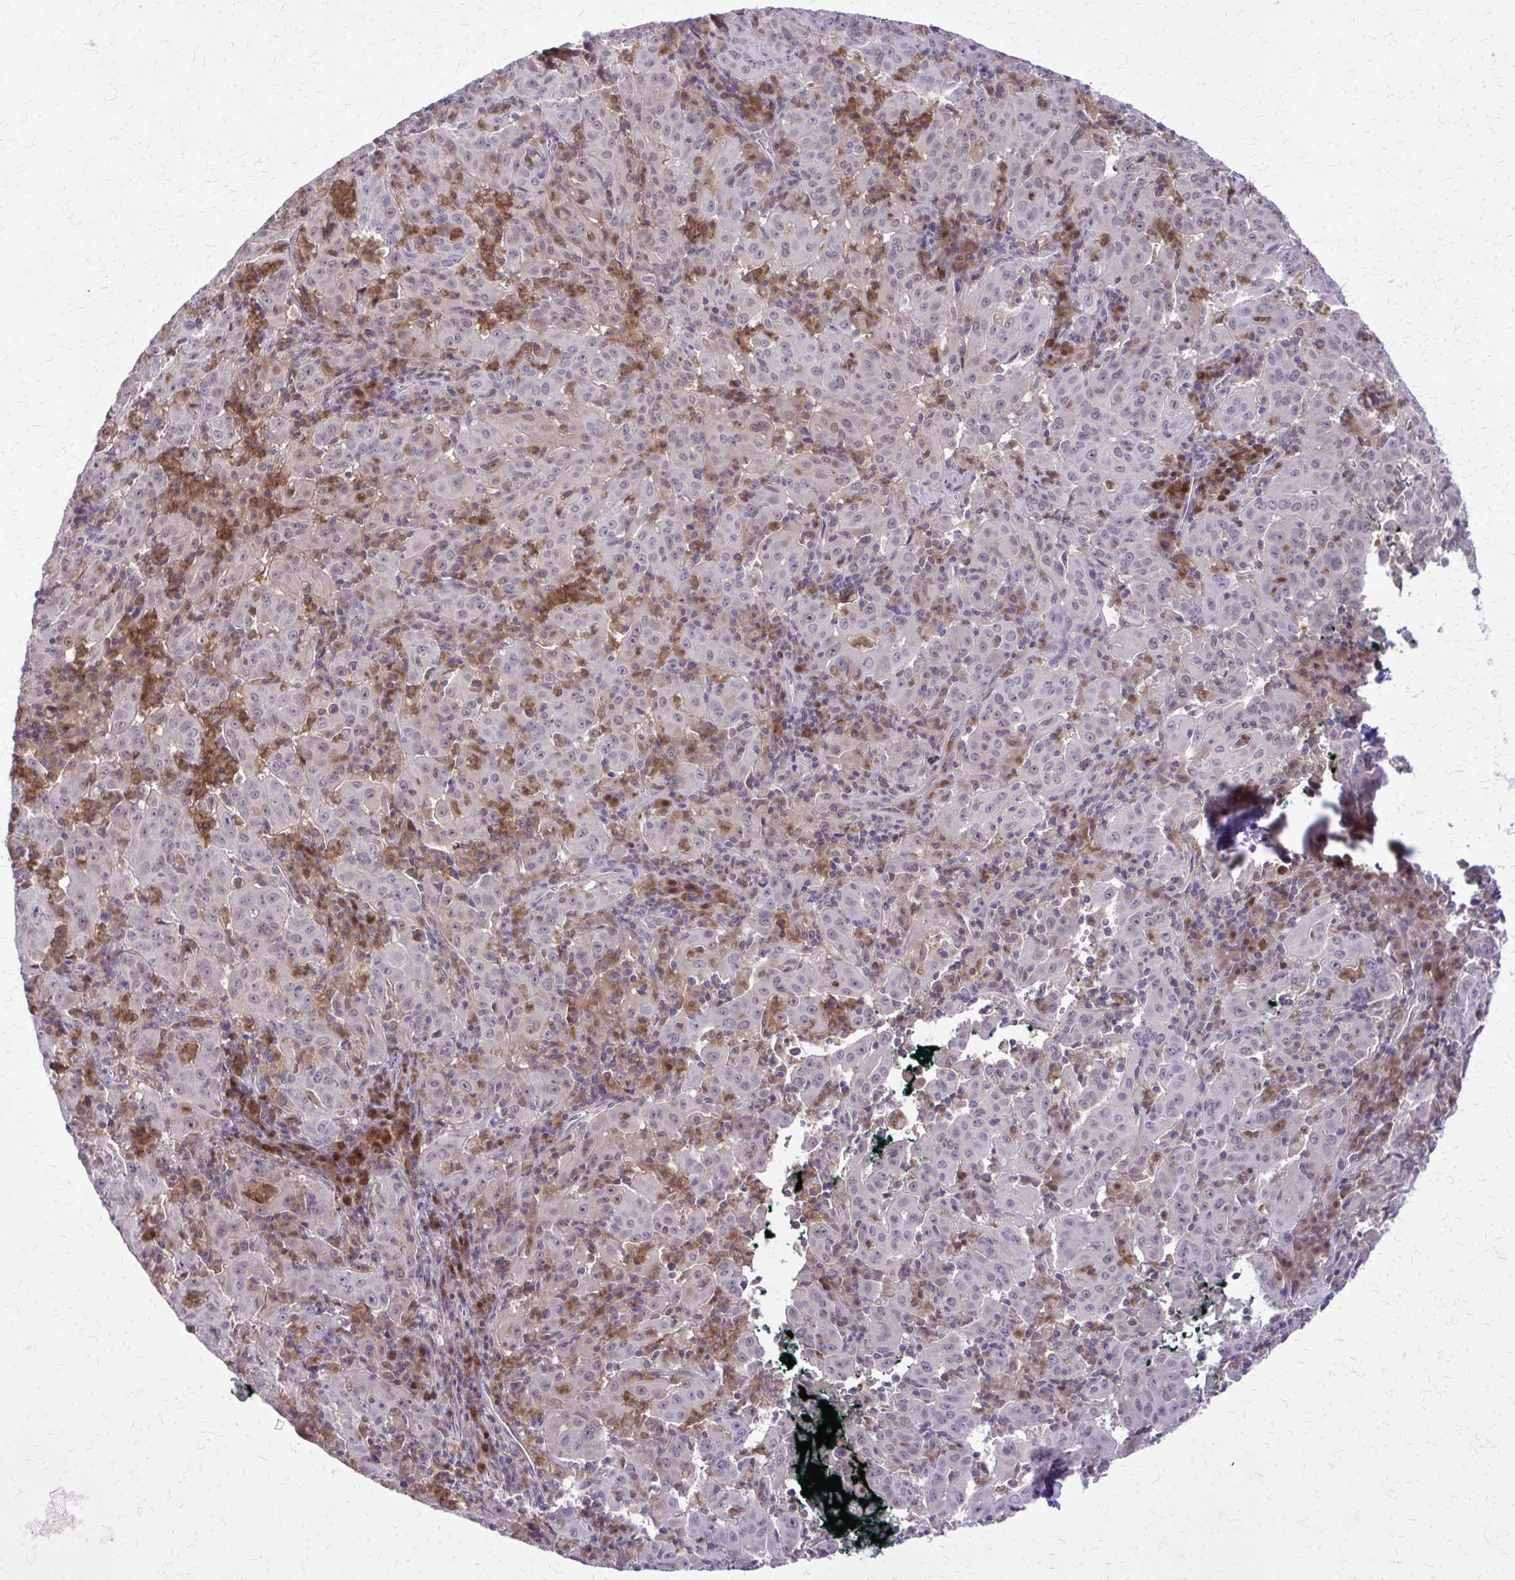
{"staining": {"intensity": "negative", "quantity": "none", "location": "none"}, "tissue": "pancreatic cancer", "cell_type": "Tumor cells", "image_type": "cancer", "snomed": [{"axis": "morphology", "description": "Adenocarcinoma, NOS"}, {"axis": "topography", "description": "Pancreas"}], "caption": "Human pancreatic cancer stained for a protein using immunohistochemistry (IHC) shows no staining in tumor cells.", "gene": "GLRX", "patient": {"sex": "male", "age": 63}}